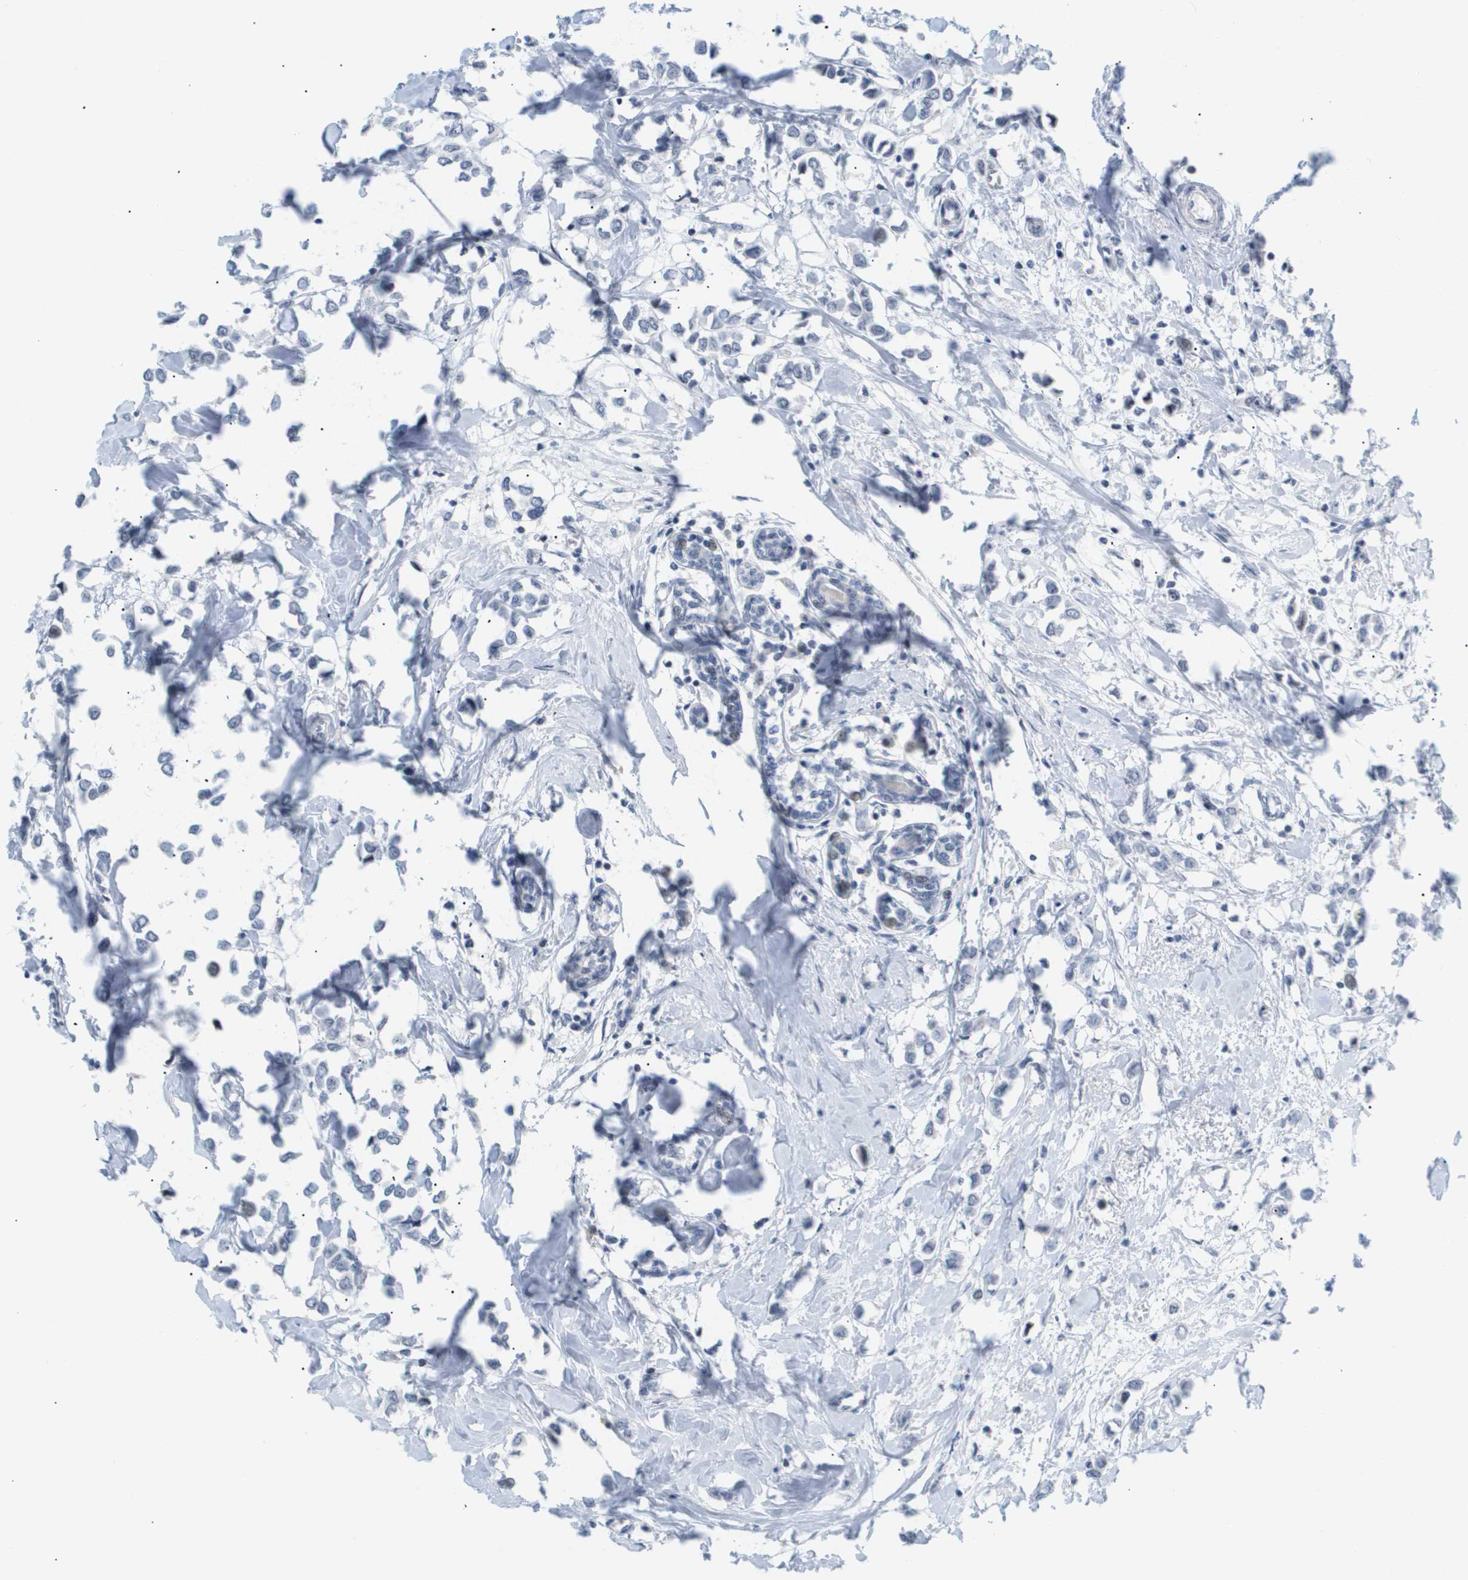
{"staining": {"intensity": "negative", "quantity": "none", "location": "none"}, "tissue": "breast cancer", "cell_type": "Tumor cells", "image_type": "cancer", "snomed": [{"axis": "morphology", "description": "Lobular carcinoma"}, {"axis": "topography", "description": "Breast"}], "caption": "Histopathology image shows no protein staining in tumor cells of breast lobular carcinoma tissue. (Brightfield microscopy of DAB IHC at high magnification).", "gene": "PPARD", "patient": {"sex": "female", "age": 51}}